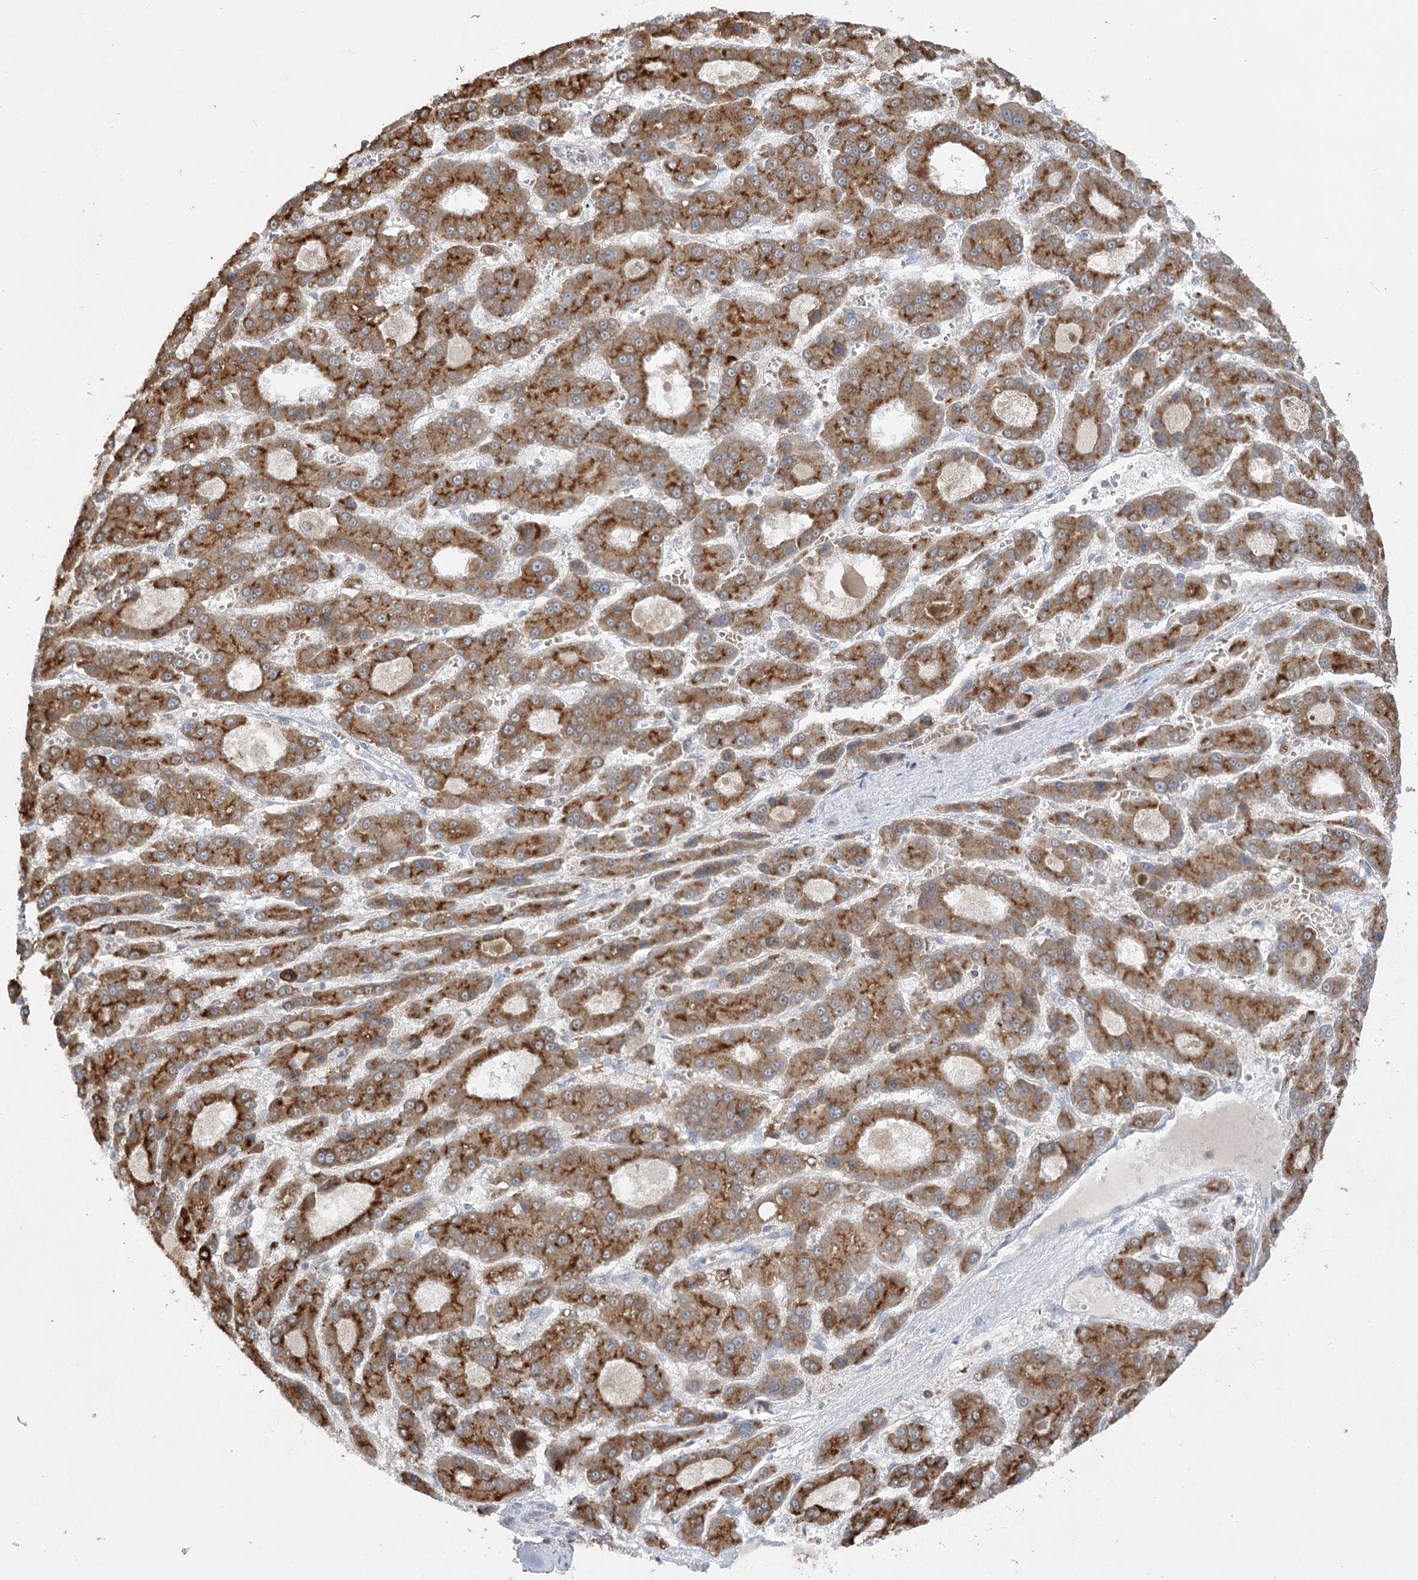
{"staining": {"intensity": "strong", "quantity": ">75%", "location": "cytoplasmic/membranous"}, "tissue": "liver cancer", "cell_type": "Tumor cells", "image_type": "cancer", "snomed": [{"axis": "morphology", "description": "Carcinoma, Hepatocellular, NOS"}, {"axis": "topography", "description": "Liver"}], "caption": "Strong cytoplasmic/membranous positivity for a protein is seen in about >75% of tumor cells of hepatocellular carcinoma (liver) using immunohistochemistry (IHC).", "gene": "TRAF3IP1", "patient": {"sex": "male", "age": 70}}